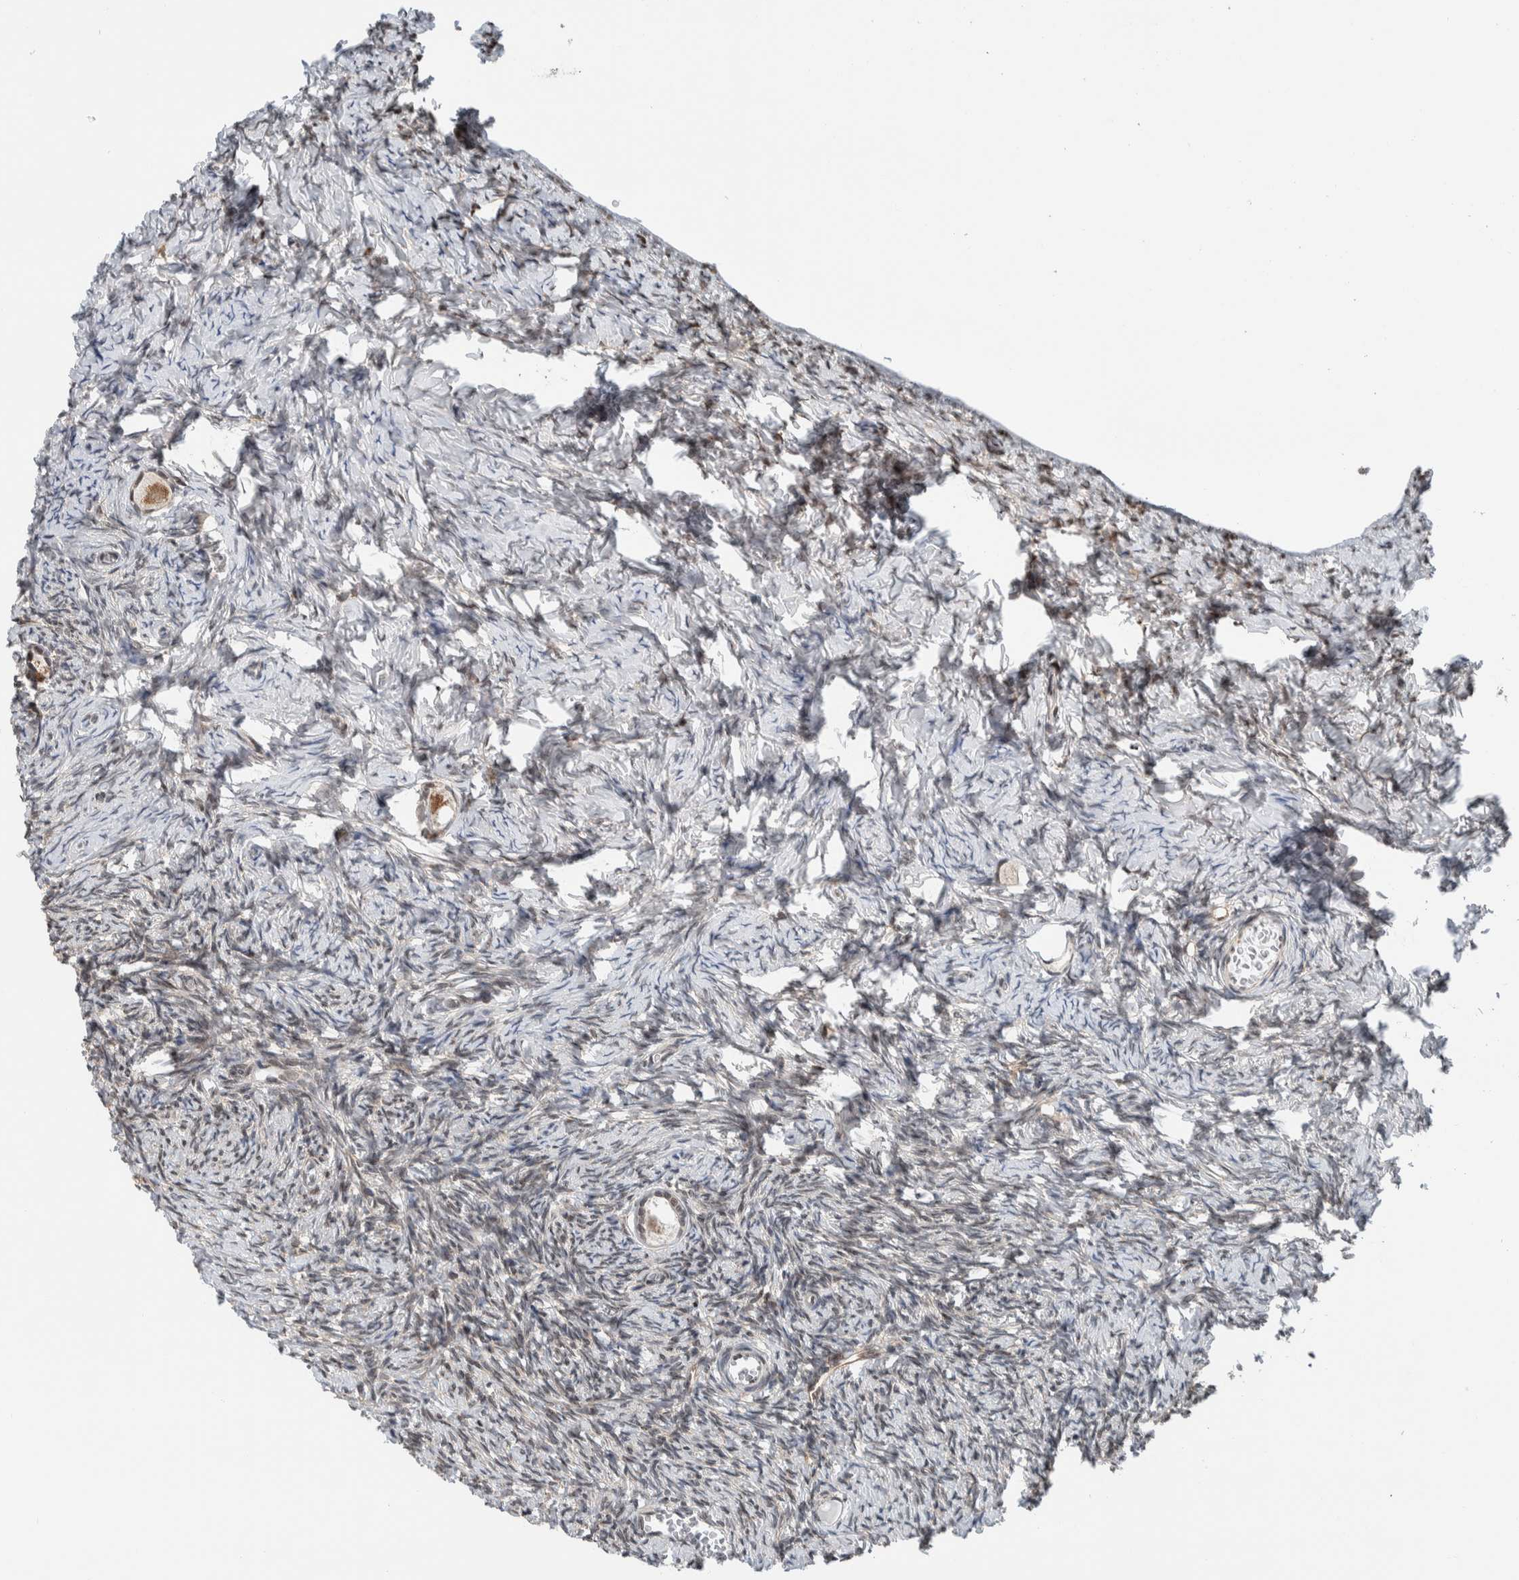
{"staining": {"intensity": "weak", "quantity": ">75%", "location": "cytoplasmic/membranous"}, "tissue": "ovary", "cell_type": "Follicle cells", "image_type": "normal", "snomed": [{"axis": "morphology", "description": "Normal tissue, NOS"}, {"axis": "topography", "description": "Ovary"}], "caption": "Normal ovary displays weak cytoplasmic/membranous positivity in approximately >75% of follicle cells Using DAB (brown) and hematoxylin (blue) stains, captured at high magnification using brightfield microscopy..", "gene": "NPLOC4", "patient": {"sex": "female", "age": 27}}